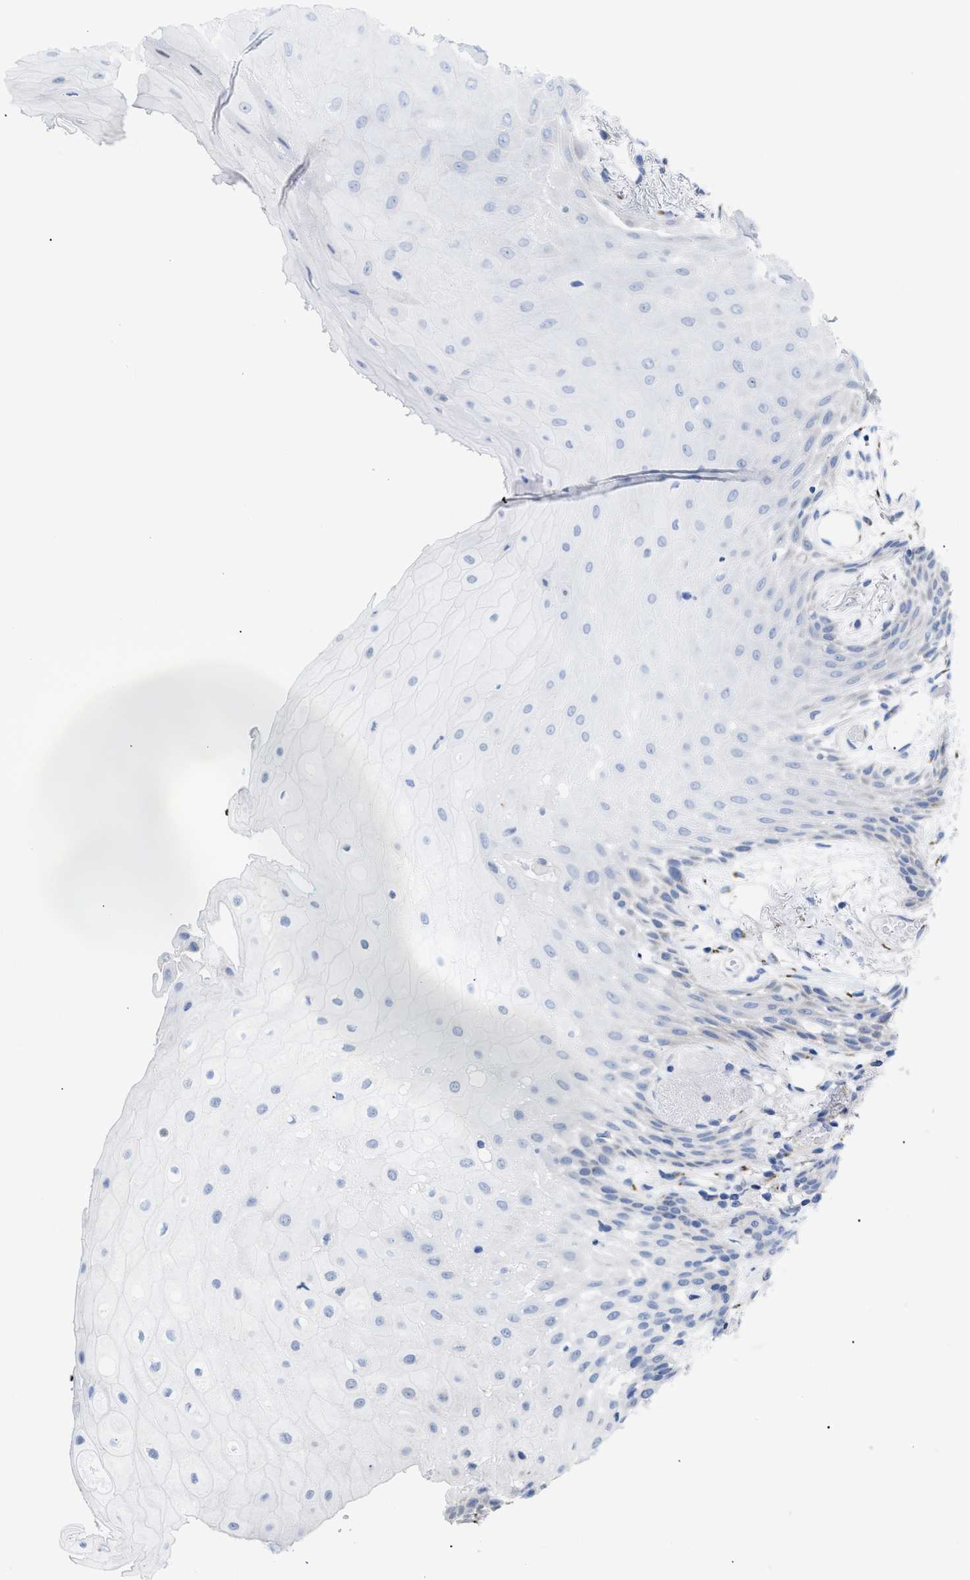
{"staining": {"intensity": "negative", "quantity": "none", "location": "none"}, "tissue": "oral mucosa", "cell_type": "Squamous epithelial cells", "image_type": "normal", "snomed": [{"axis": "morphology", "description": "Normal tissue, NOS"}, {"axis": "morphology", "description": "Squamous cell carcinoma, NOS"}, {"axis": "topography", "description": "Oral tissue"}, {"axis": "topography", "description": "Salivary gland"}, {"axis": "topography", "description": "Head-Neck"}], "caption": "Immunohistochemistry (IHC) histopathology image of benign oral mucosa: oral mucosa stained with DAB reveals no significant protein staining in squamous epithelial cells.", "gene": "TMEM17", "patient": {"sex": "female", "age": 62}}